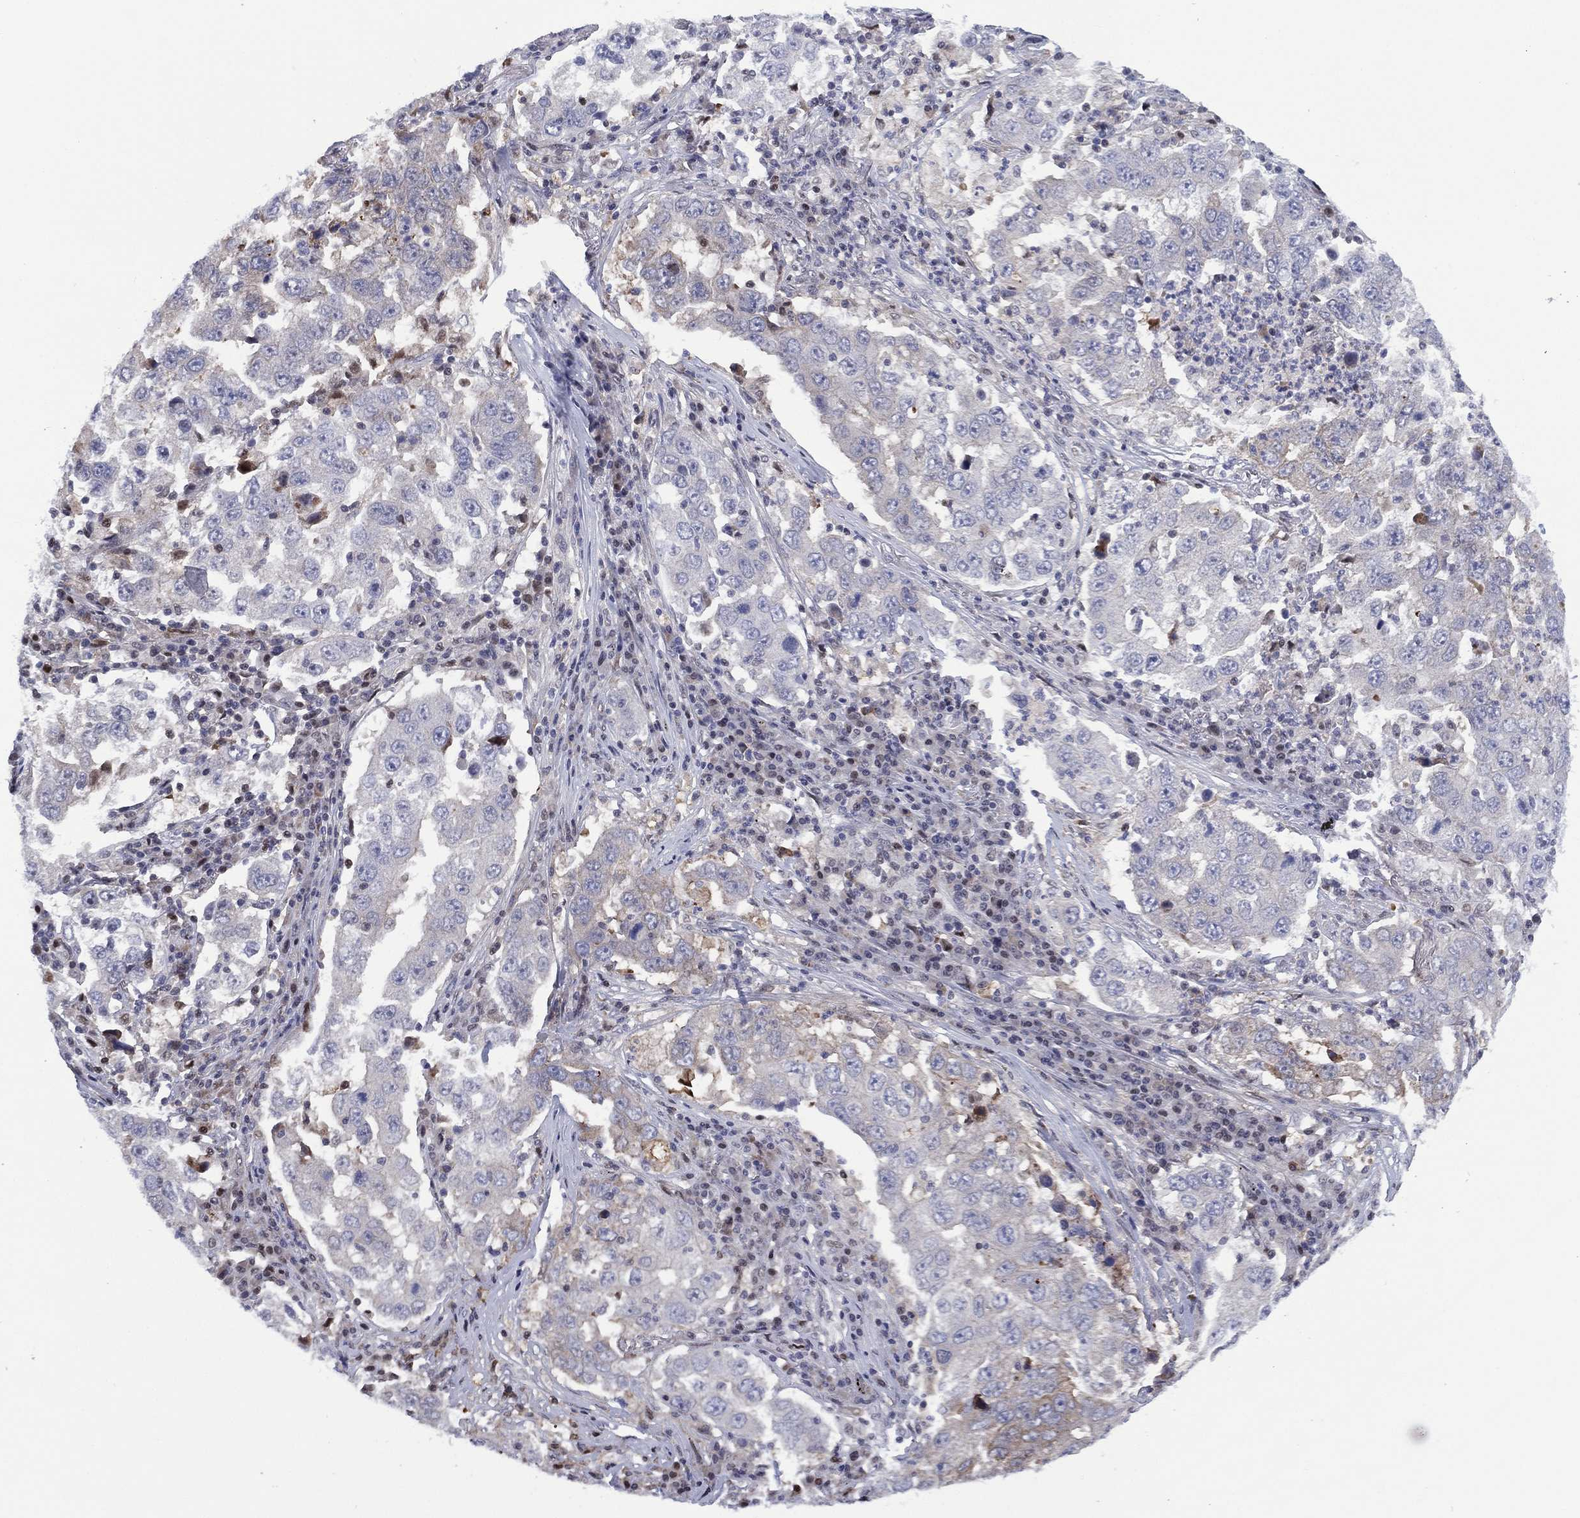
{"staining": {"intensity": "weak", "quantity": "<25%", "location": "cytoplasmic/membranous"}, "tissue": "lung cancer", "cell_type": "Tumor cells", "image_type": "cancer", "snomed": [{"axis": "morphology", "description": "Adenocarcinoma, NOS"}, {"axis": "topography", "description": "Lung"}], "caption": "This is an immunohistochemistry (IHC) image of lung adenocarcinoma. There is no positivity in tumor cells.", "gene": "SLC4A4", "patient": {"sex": "male", "age": 73}}